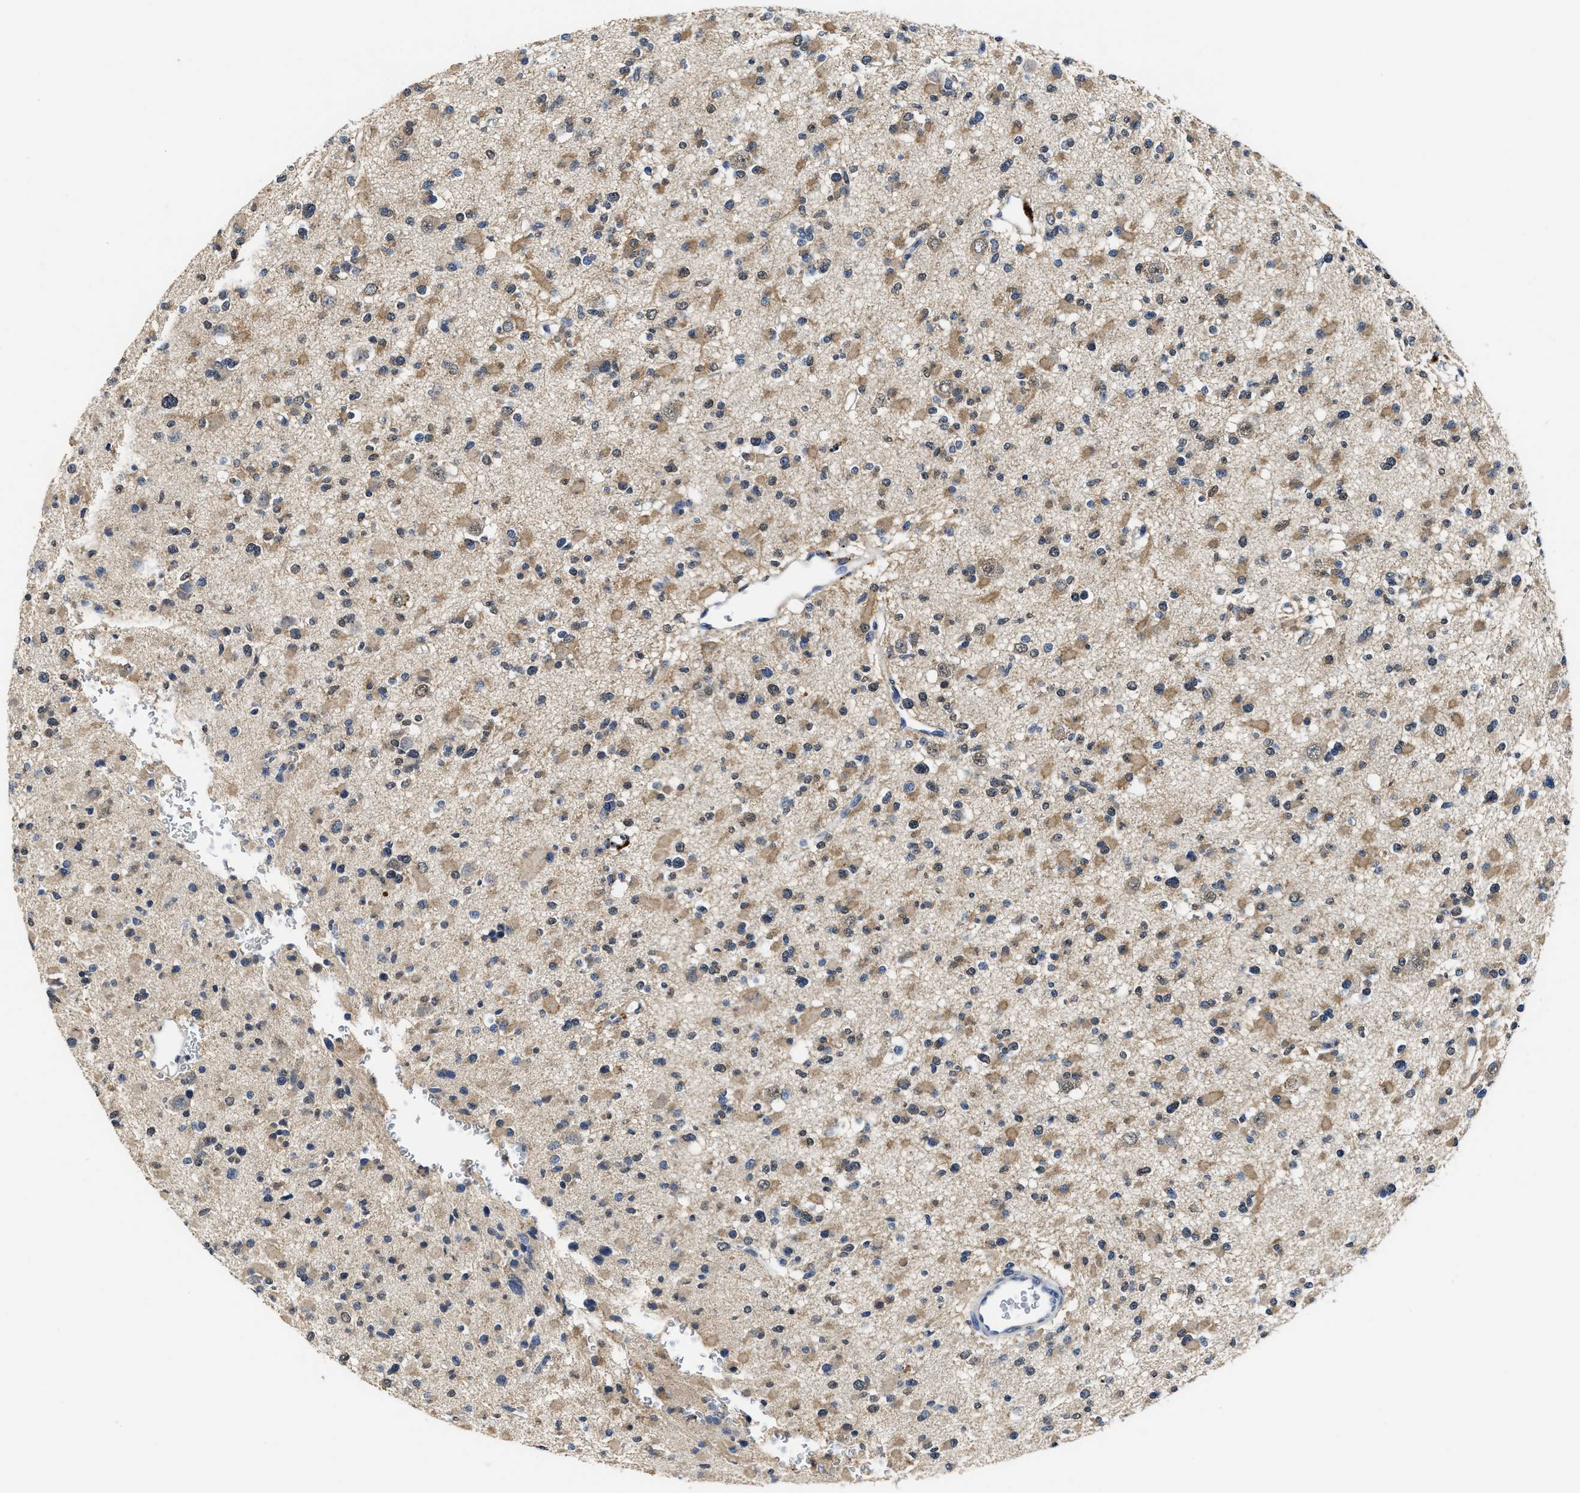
{"staining": {"intensity": "moderate", "quantity": ">75%", "location": "cytoplasmic/membranous"}, "tissue": "glioma", "cell_type": "Tumor cells", "image_type": "cancer", "snomed": [{"axis": "morphology", "description": "Glioma, malignant, Low grade"}, {"axis": "topography", "description": "Brain"}], "caption": "Human glioma stained with a protein marker reveals moderate staining in tumor cells.", "gene": "CTNNA1", "patient": {"sex": "female", "age": 22}}